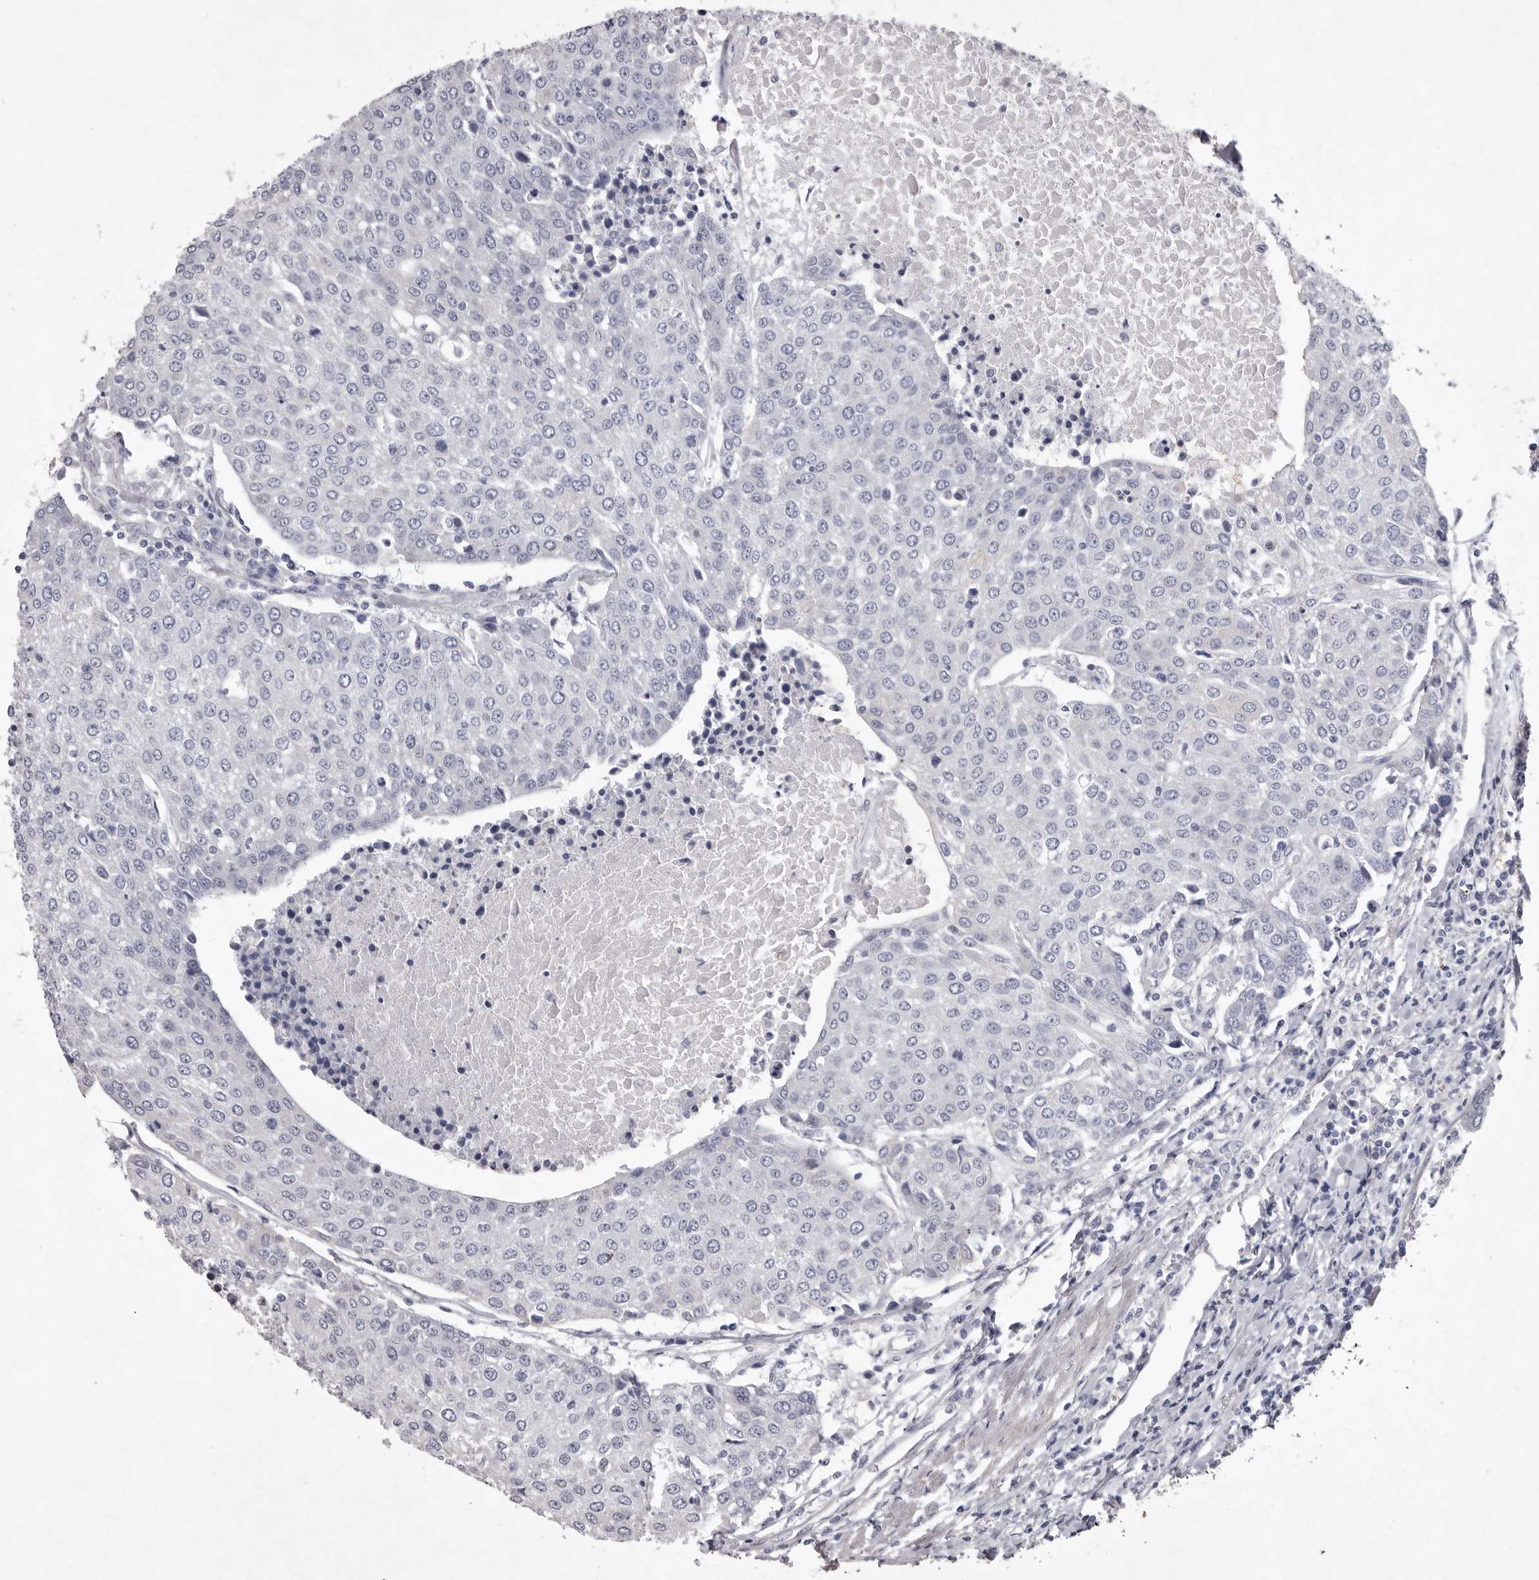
{"staining": {"intensity": "negative", "quantity": "none", "location": "none"}, "tissue": "urothelial cancer", "cell_type": "Tumor cells", "image_type": "cancer", "snomed": [{"axis": "morphology", "description": "Urothelial carcinoma, High grade"}, {"axis": "topography", "description": "Urinary bladder"}], "caption": "Immunohistochemical staining of urothelial cancer shows no significant positivity in tumor cells.", "gene": "NKAIN4", "patient": {"sex": "female", "age": 85}}